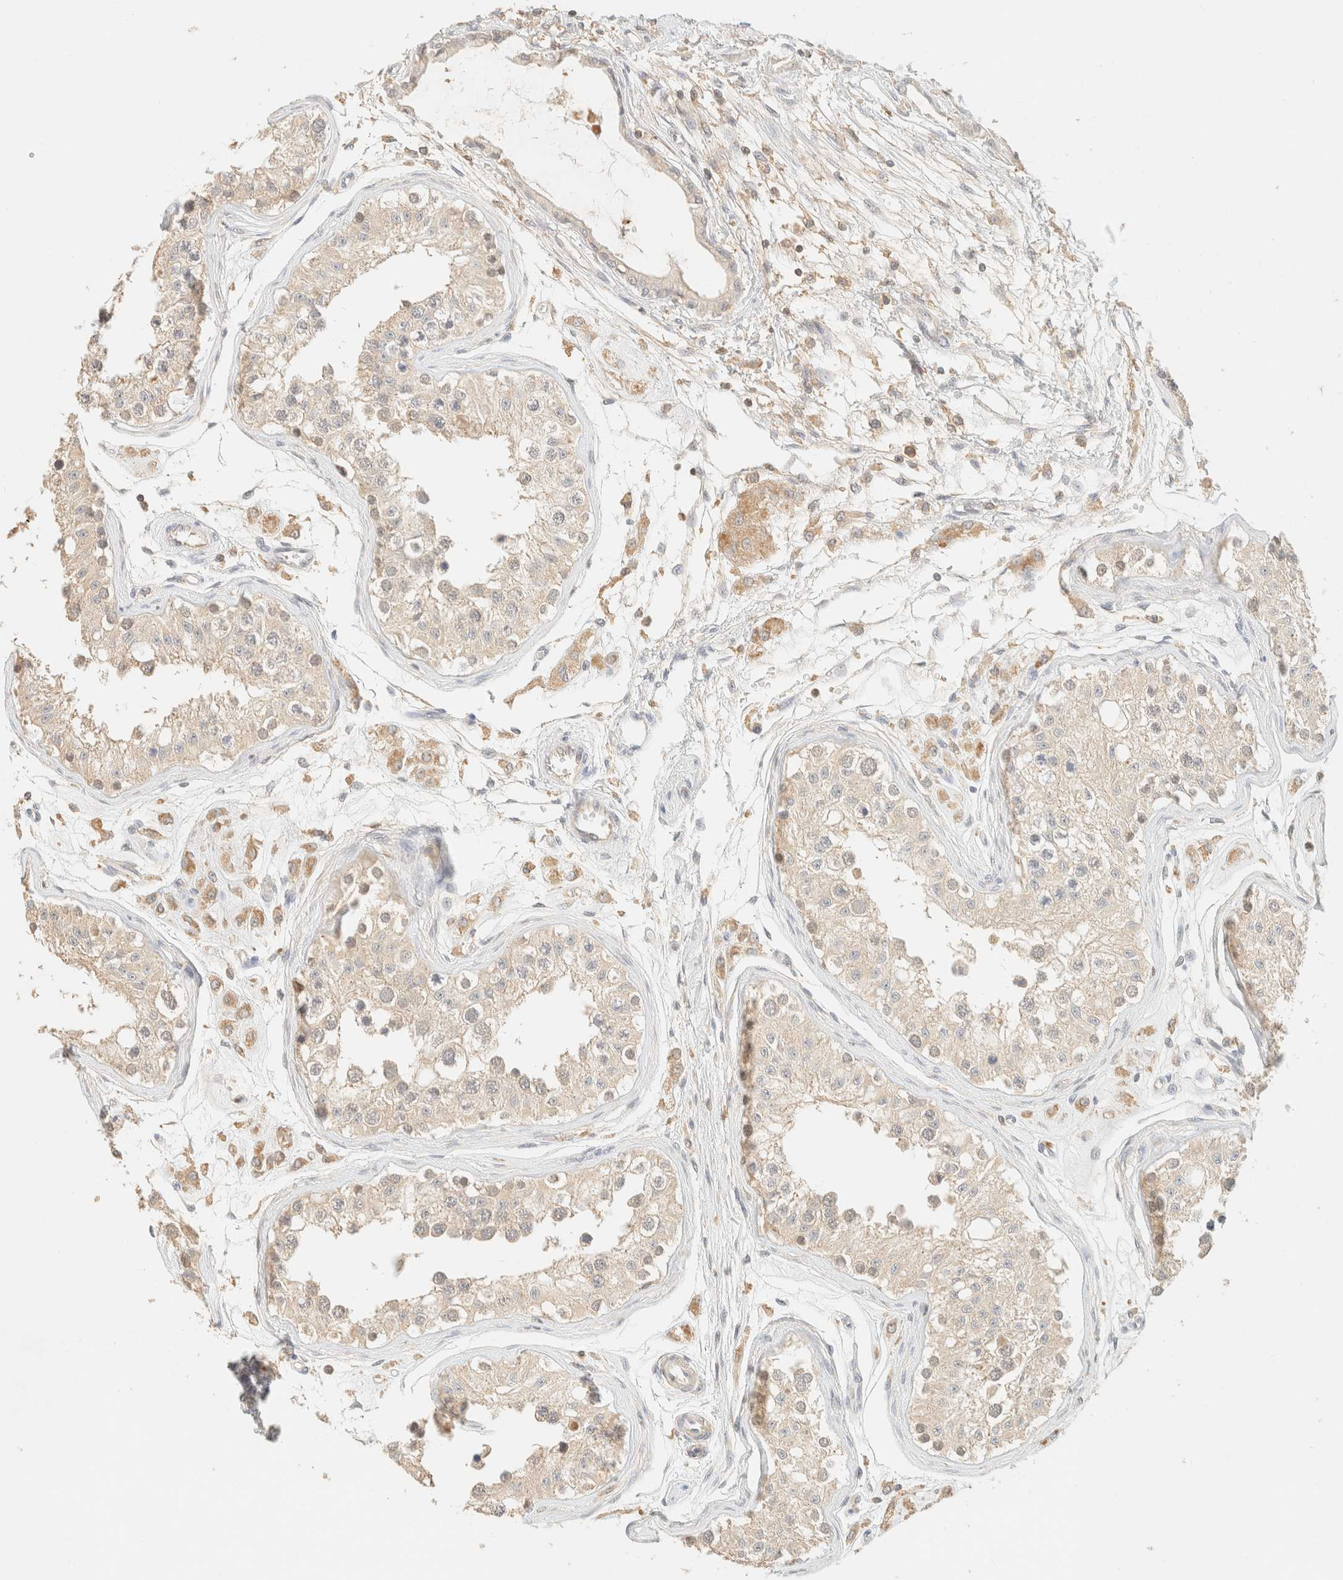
{"staining": {"intensity": "weak", "quantity": "<25%", "location": "cytoplasmic/membranous"}, "tissue": "testis", "cell_type": "Cells in seminiferous ducts", "image_type": "normal", "snomed": [{"axis": "morphology", "description": "Normal tissue, NOS"}, {"axis": "morphology", "description": "Adenocarcinoma, metastatic, NOS"}, {"axis": "topography", "description": "Testis"}], "caption": "This is an IHC histopathology image of unremarkable human testis. There is no positivity in cells in seminiferous ducts.", "gene": "TIMD4", "patient": {"sex": "male", "age": 26}}